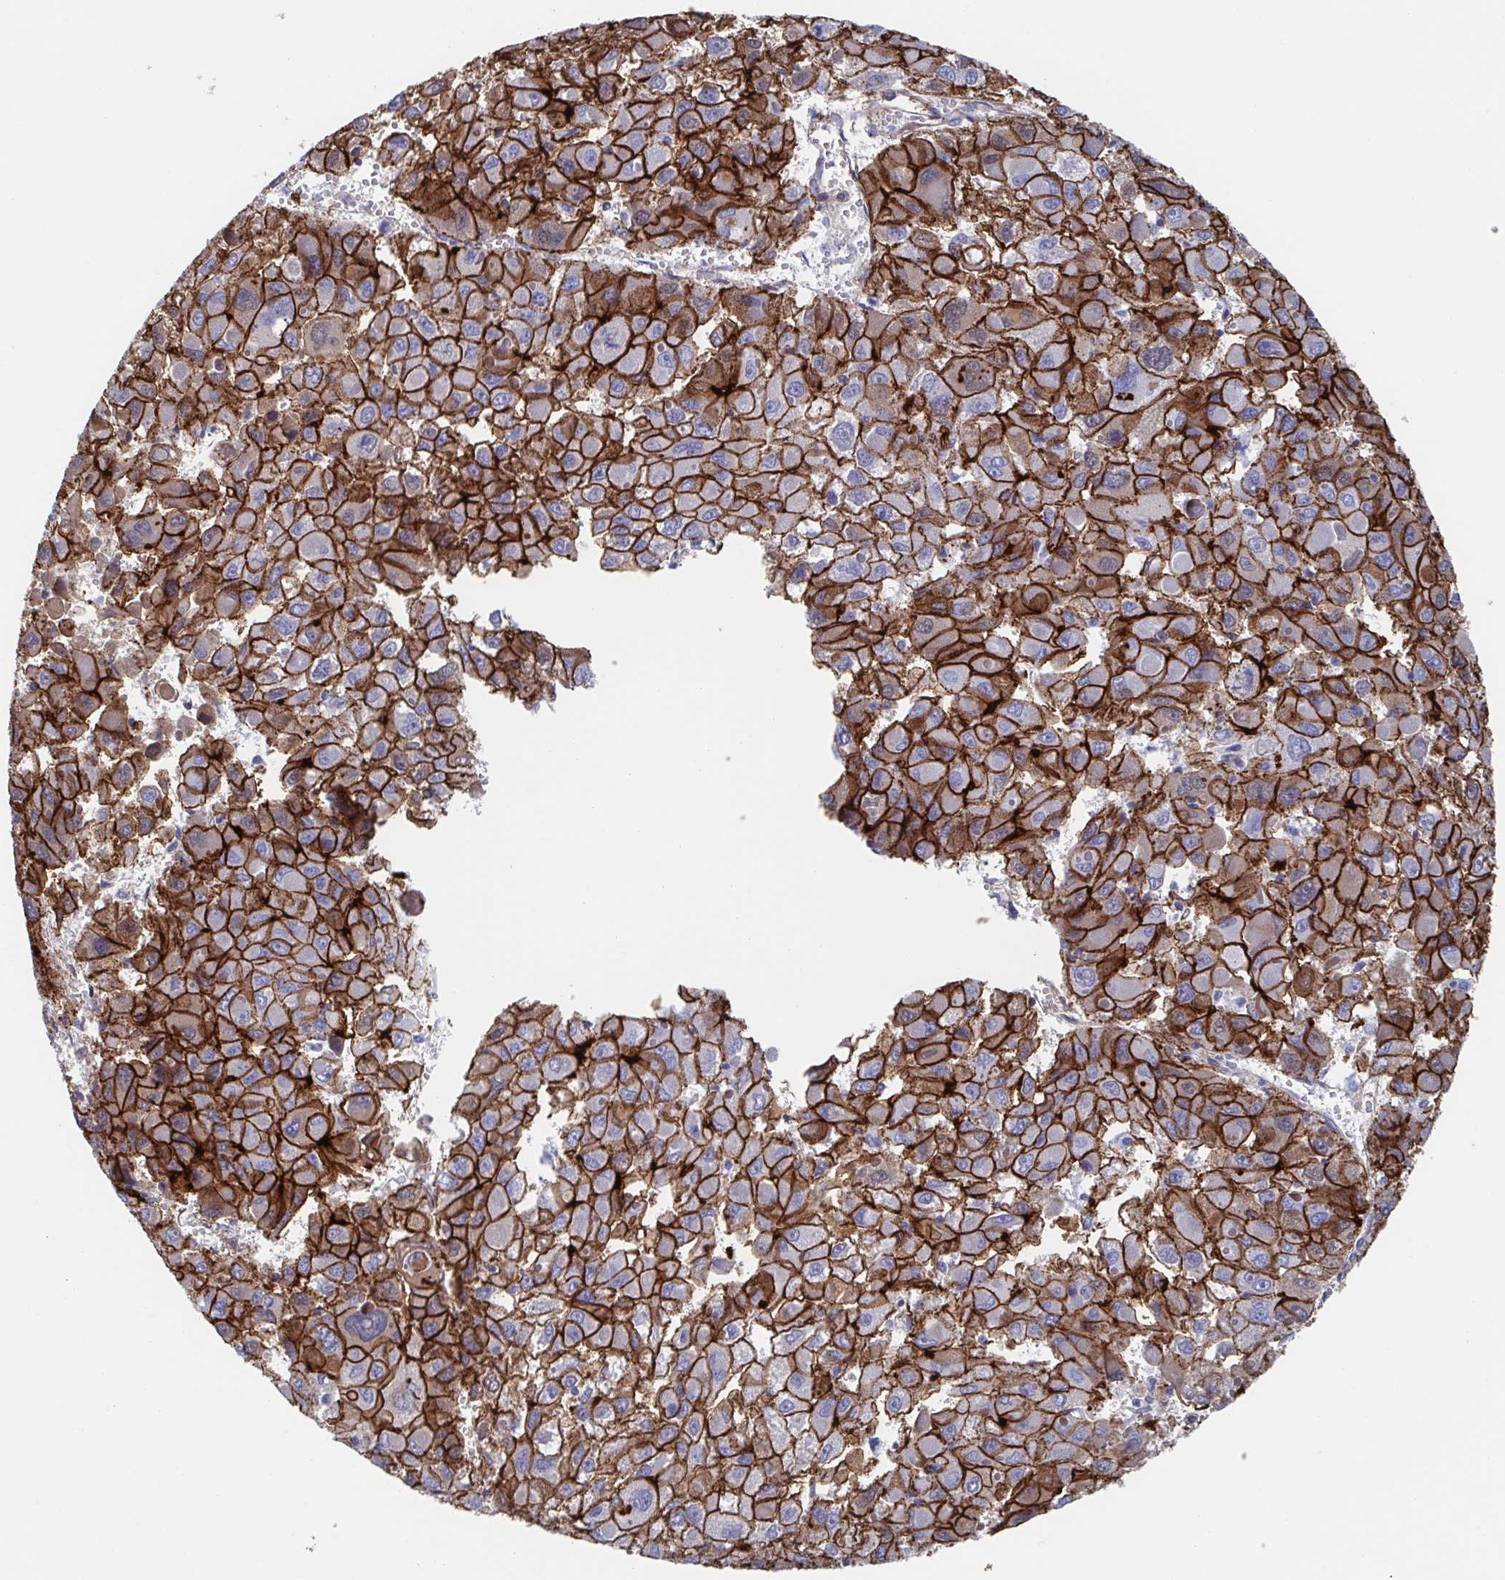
{"staining": {"intensity": "strong", "quantity": ">75%", "location": "cytoplasmic/membranous"}, "tissue": "liver cancer", "cell_type": "Tumor cells", "image_type": "cancer", "snomed": [{"axis": "morphology", "description": "Carcinoma, Hepatocellular, NOS"}, {"axis": "topography", "description": "Liver"}], "caption": "Tumor cells reveal high levels of strong cytoplasmic/membranous expression in about >75% of cells in human liver hepatocellular carcinoma.", "gene": "CDH2", "patient": {"sex": "female", "age": 41}}